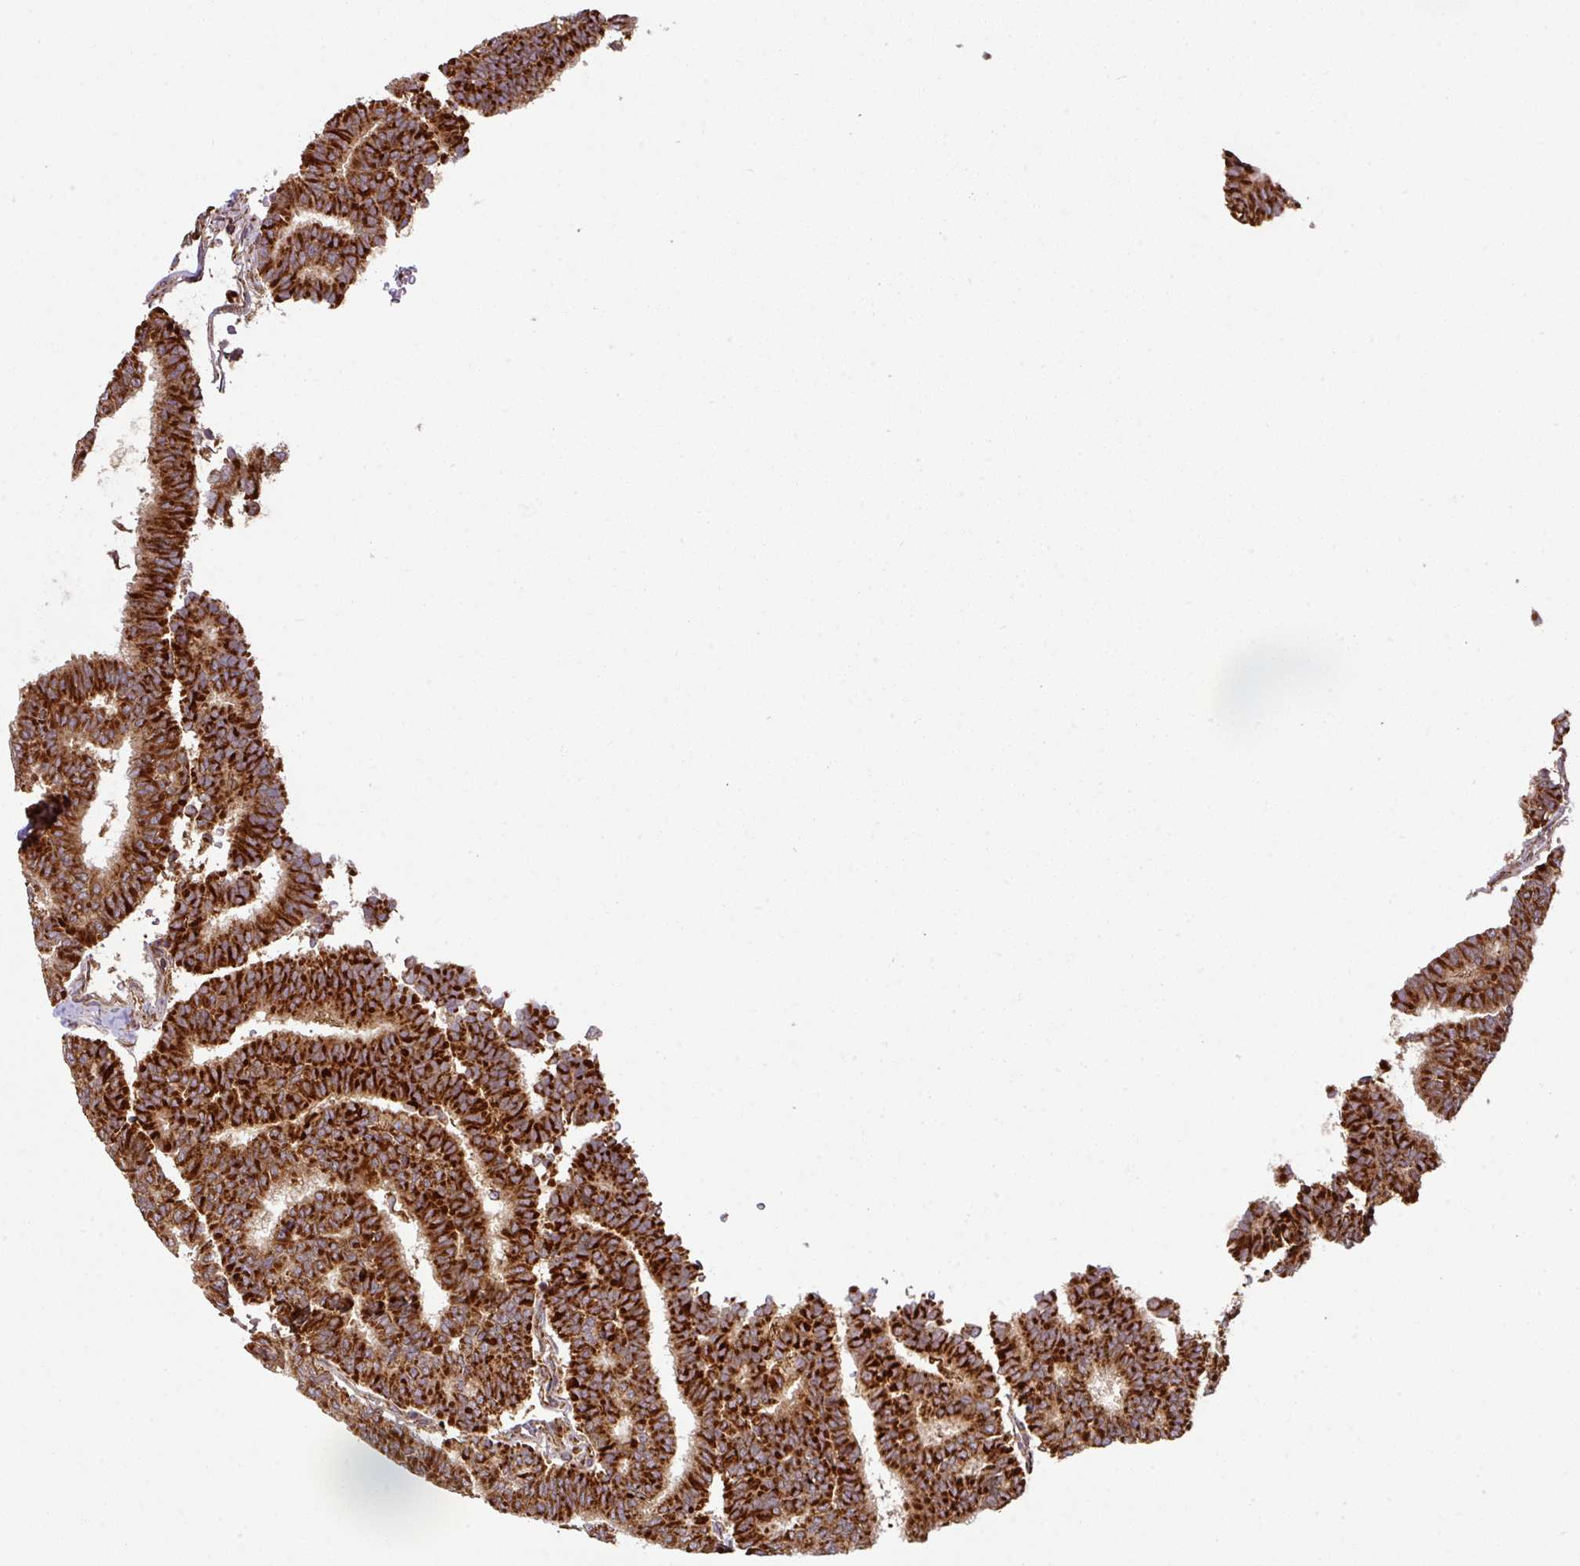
{"staining": {"intensity": "strong", "quantity": ">75%", "location": "cytoplasmic/membranous"}, "tissue": "thyroid cancer", "cell_type": "Tumor cells", "image_type": "cancer", "snomed": [{"axis": "morphology", "description": "Papillary adenocarcinoma, NOS"}, {"axis": "topography", "description": "Thyroid gland"}], "caption": "Human thyroid cancer stained with a protein marker reveals strong staining in tumor cells.", "gene": "TRAP1", "patient": {"sex": "female", "age": 35}}